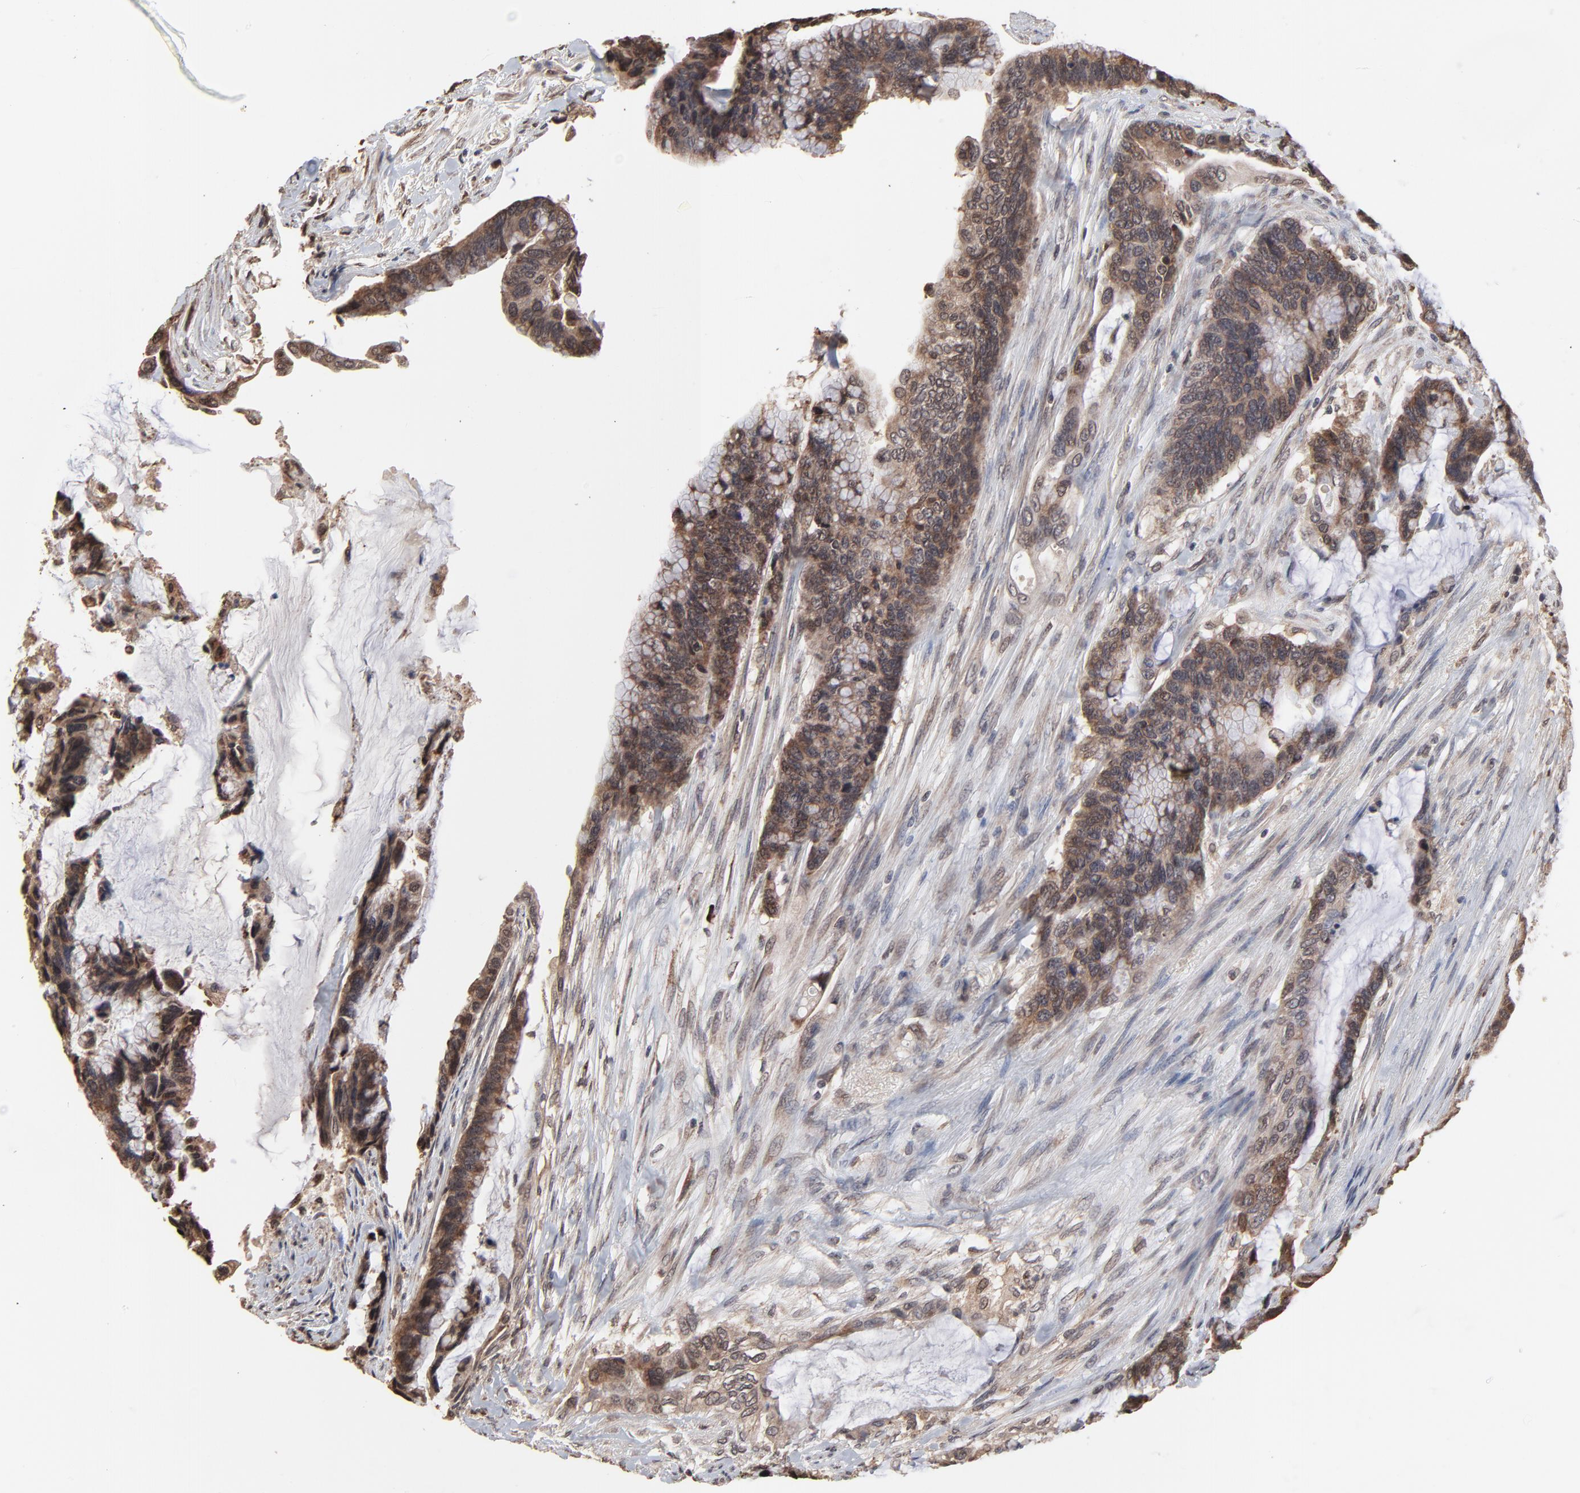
{"staining": {"intensity": "strong", "quantity": ">75%", "location": "cytoplasmic/membranous"}, "tissue": "colorectal cancer", "cell_type": "Tumor cells", "image_type": "cancer", "snomed": [{"axis": "morphology", "description": "Adenocarcinoma, NOS"}, {"axis": "topography", "description": "Rectum"}], "caption": "Human adenocarcinoma (colorectal) stained with a protein marker demonstrates strong staining in tumor cells.", "gene": "CHM", "patient": {"sex": "female", "age": 59}}